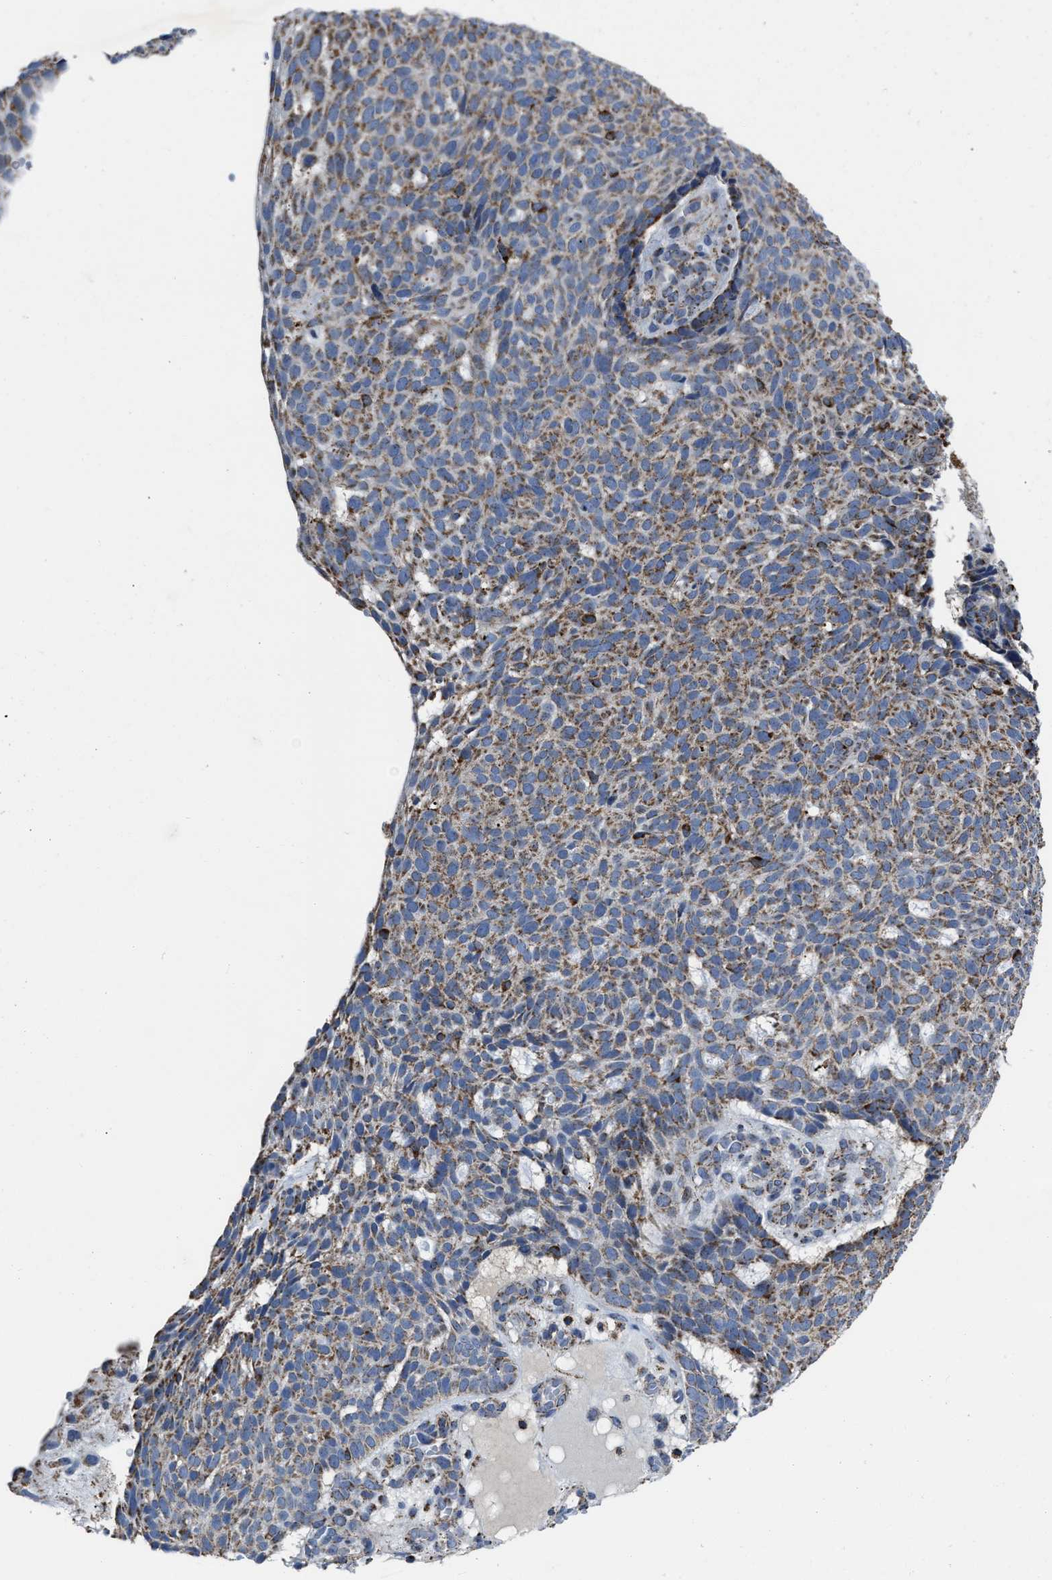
{"staining": {"intensity": "moderate", "quantity": ">75%", "location": "cytoplasmic/membranous"}, "tissue": "skin cancer", "cell_type": "Tumor cells", "image_type": "cancer", "snomed": [{"axis": "morphology", "description": "Basal cell carcinoma"}, {"axis": "topography", "description": "Skin"}], "caption": "Basal cell carcinoma (skin) stained with a brown dye shows moderate cytoplasmic/membranous positive expression in about >75% of tumor cells.", "gene": "NSD3", "patient": {"sex": "male", "age": 61}}